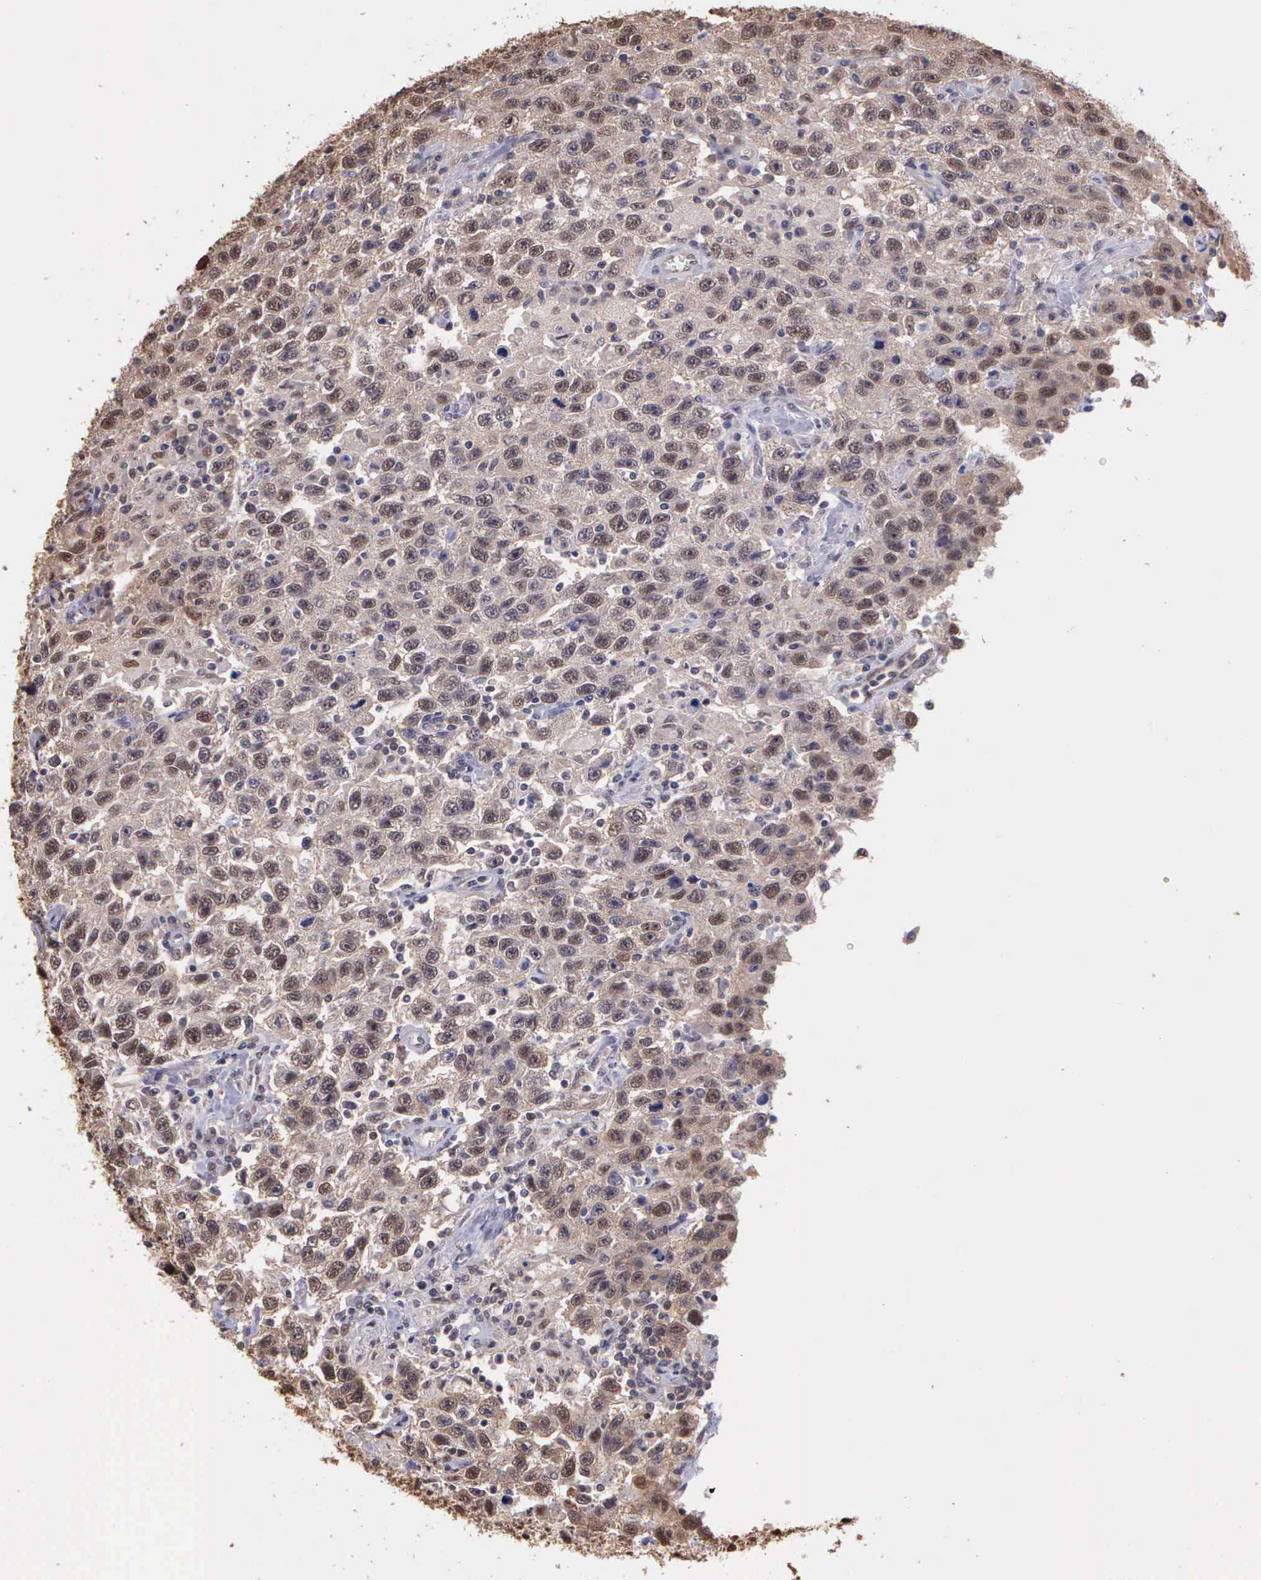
{"staining": {"intensity": "moderate", "quantity": ">75%", "location": "cytoplasmic/membranous,nuclear"}, "tissue": "testis cancer", "cell_type": "Tumor cells", "image_type": "cancer", "snomed": [{"axis": "morphology", "description": "Seminoma, NOS"}, {"axis": "topography", "description": "Testis"}], "caption": "There is medium levels of moderate cytoplasmic/membranous and nuclear staining in tumor cells of testis cancer, as demonstrated by immunohistochemical staining (brown color).", "gene": "PSMC1", "patient": {"sex": "male", "age": 41}}